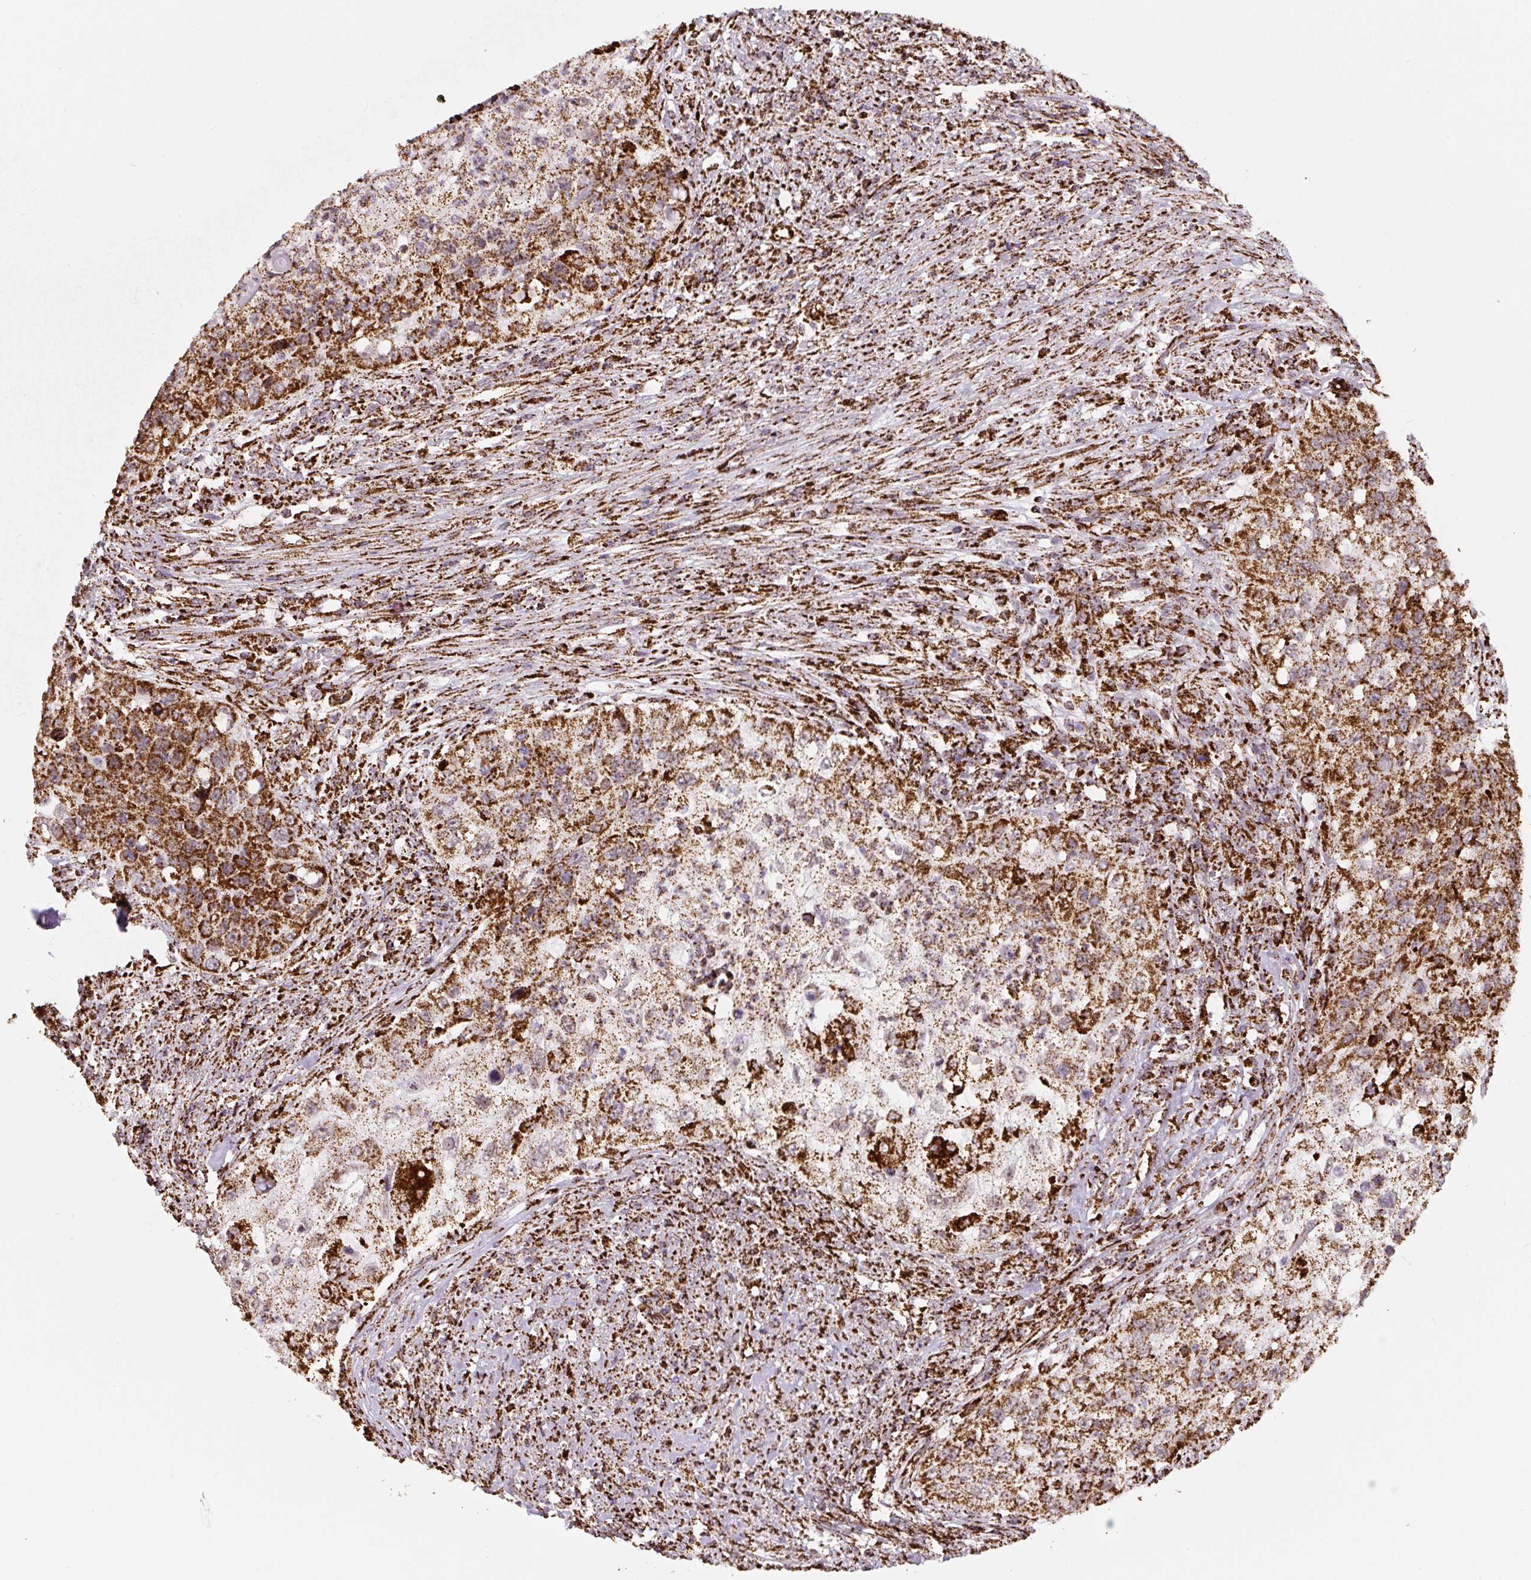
{"staining": {"intensity": "strong", "quantity": ">75%", "location": "cytoplasmic/membranous"}, "tissue": "urothelial cancer", "cell_type": "Tumor cells", "image_type": "cancer", "snomed": [{"axis": "morphology", "description": "Urothelial carcinoma, High grade"}, {"axis": "topography", "description": "Urinary bladder"}], "caption": "IHC (DAB) staining of human urothelial cancer demonstrates strong cytoplasmic/membranous protein positivity in about >75% of tumor cells.", "gene": "ATP5F1A", "patient": {"sex": "female", "age": 60}}